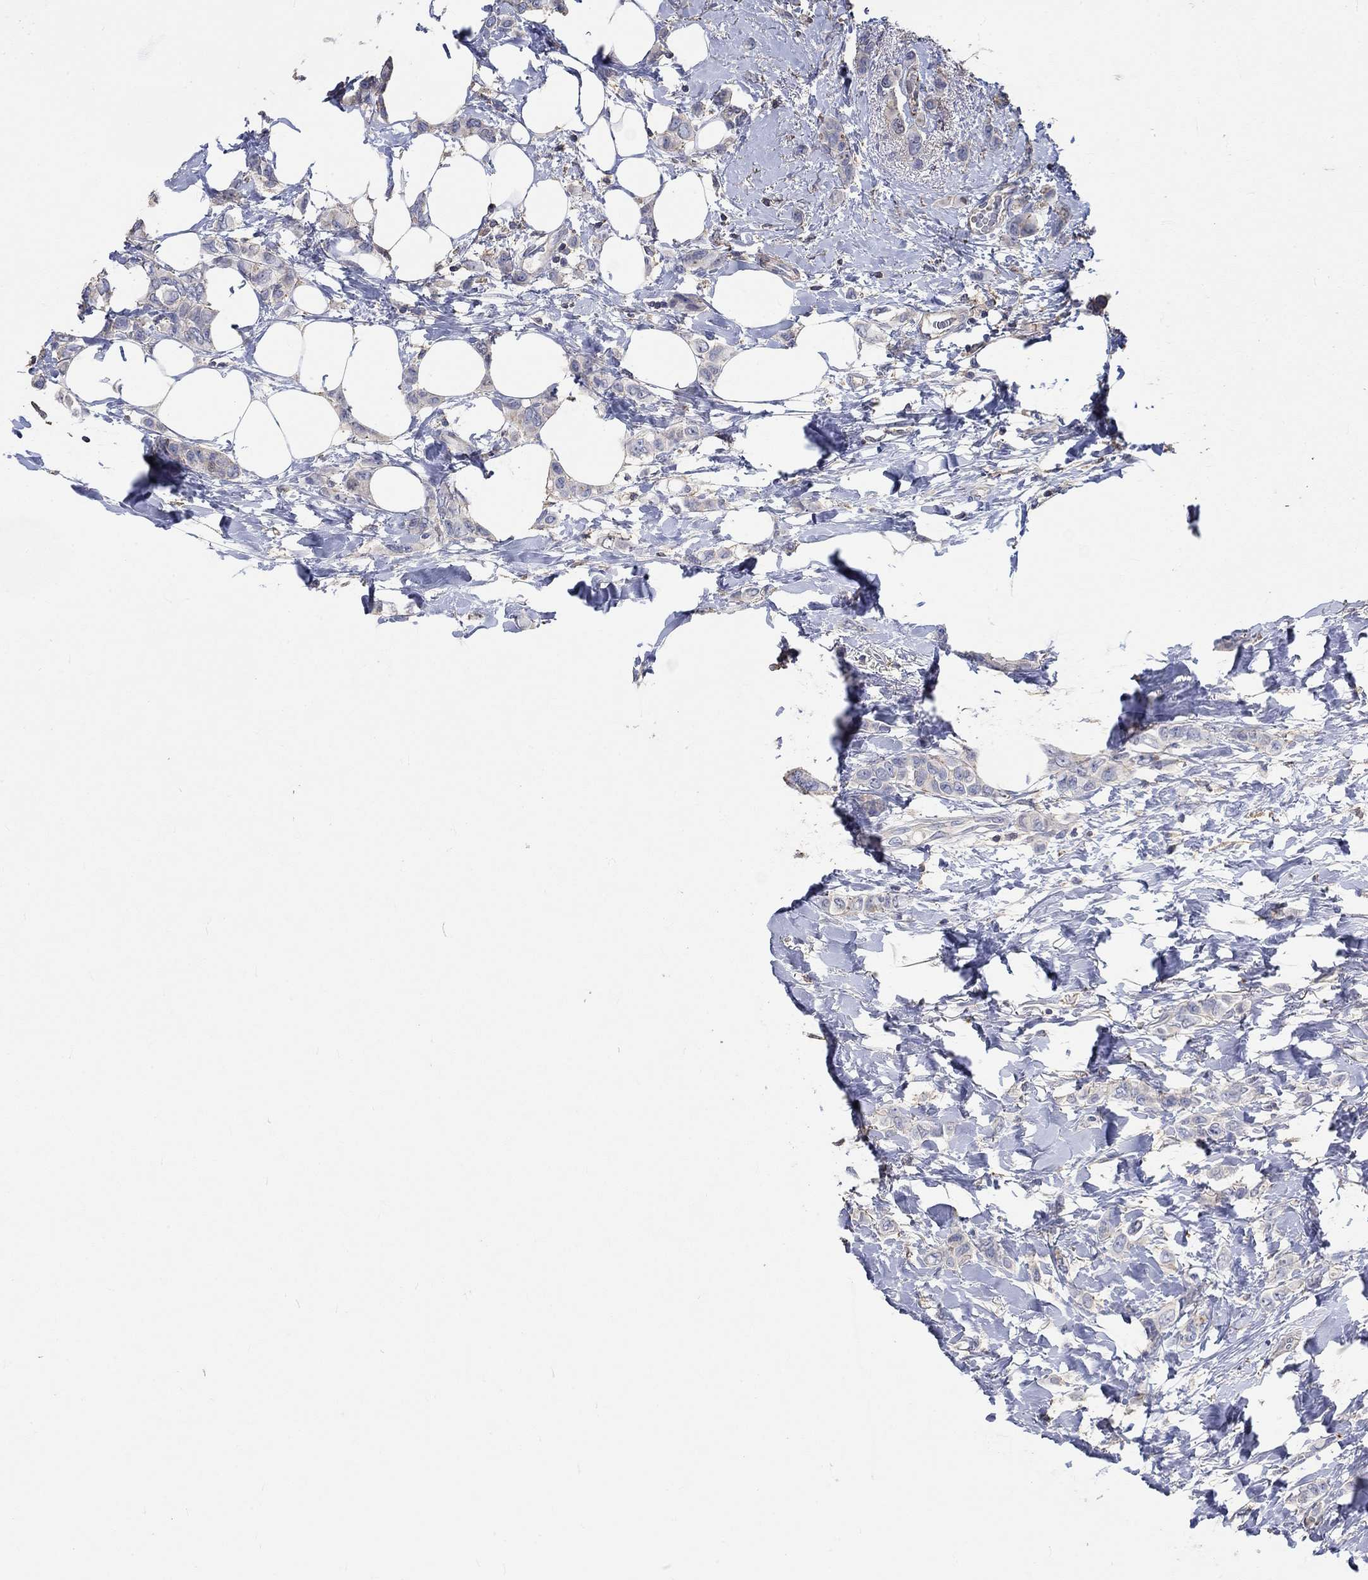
{"staining": {"intensity": "moderate", "quantity": "<25%", "location": "cytoplasmic/membranous"}, "tissue": "breast cancer", "cell_type": "Tumor cells", "image_type": "cancer", "snomed": [{"axis": "morphology", "description": "Lobular carcinoma"}, {"axis": "topography", "description": "Breast"}], "caption": "Breast lobular carcinoma stained with immunohistochemistry (IHC) reveals moderate cytoplasmic/membranous expression in approximately <25% of tumor cells.", "gene": "TNFAIP8L3", "patient": {"sex": "female", "age": 66}}